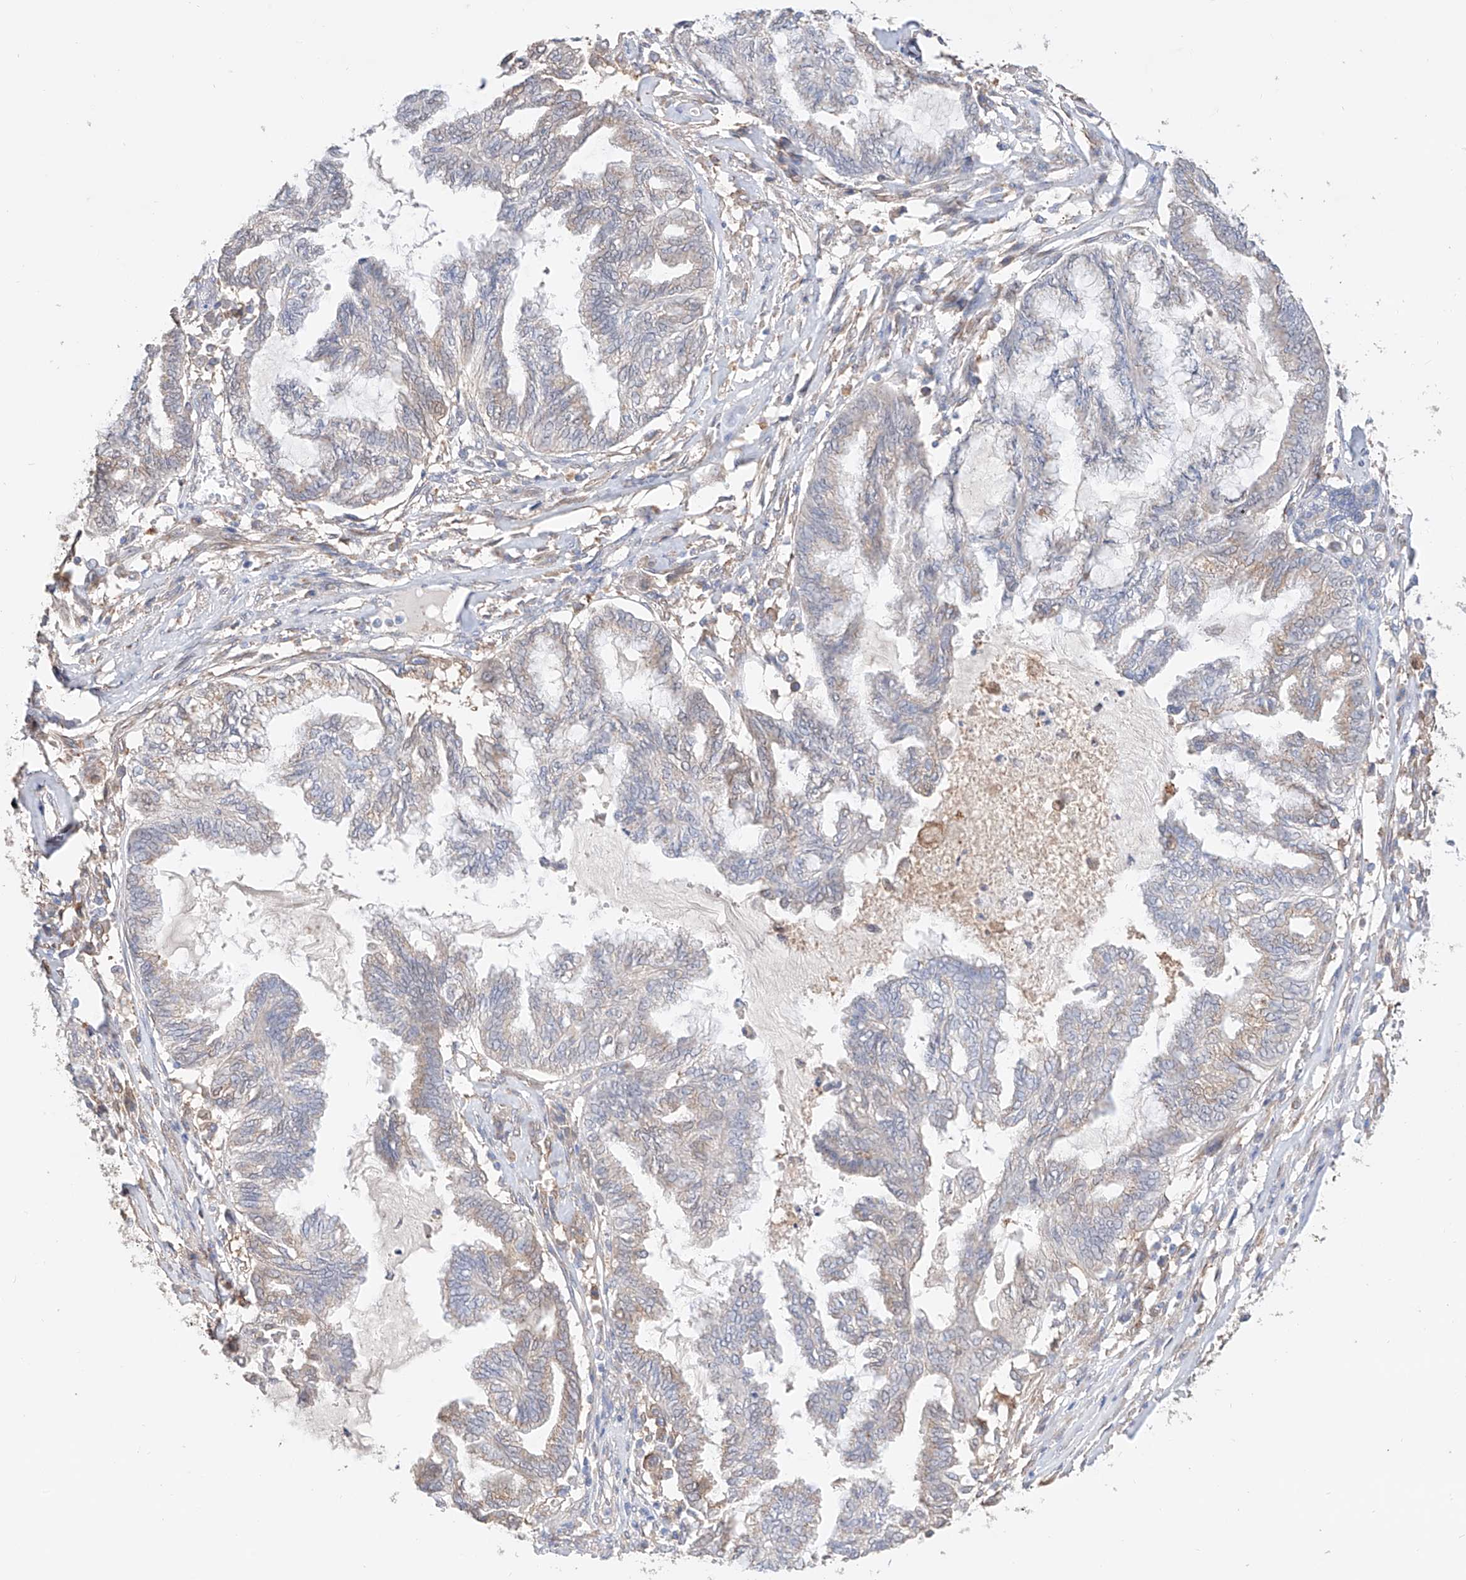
{"staining": {"intensity": "weak", "quantity": "<25%", "location": "cytoplasmic/membranous"}, "tissue": "endometrial cancer", "cell_type": "Tumor cells", "image_type": "cancer", "snomed": [{"axis": "morphology", "description": "Adenocarcinoma, NOS"}, {"axis": "topography", "description": "Endometrium"}], "caption": "DAB immunohistochemical staining of endometrial cancer shows no significant positivity in tumor cells.", "gene": "MOSPD1", "patient": {"sex": "female", "age": 86}}